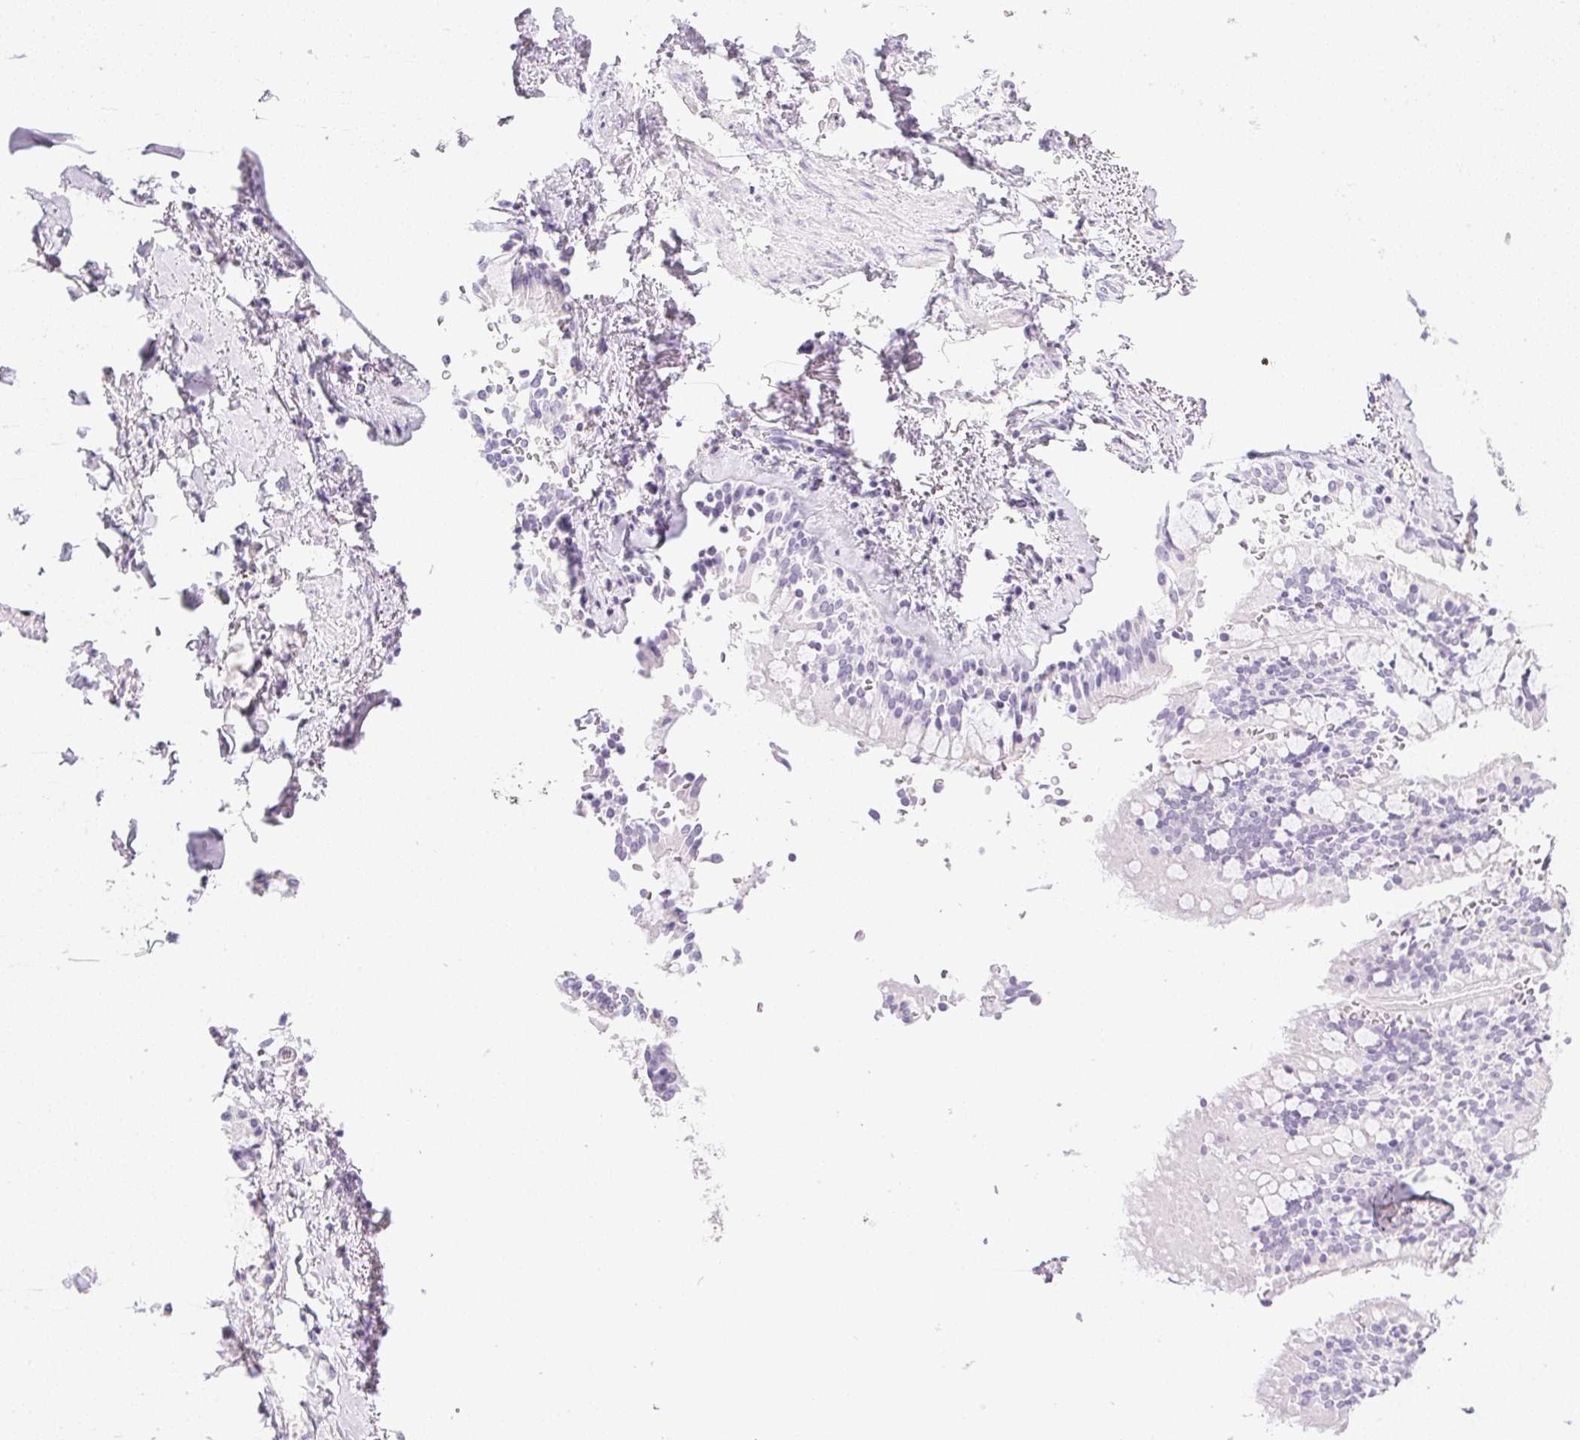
{"staining": {"intensity": "negative", "quantity": "none", "location": "none"}, "tissue": "soft tissue", "cell_type": "Chondrocytes", "image_type": "normal", "snomed": [{"axis": "morphology", "description": "Normal tissue, NOS"}, {"axis": "topography", "description": "Cartilage tissue"}, {"axis": "topography", "description": "Bronchus"}, {"axis": "topography", "description": "Peripheral nerve tissue"}], "caption": "Immunohistochemistry (IHC) micrograph of benign soft tissue stained for a protein (brown), which displays no expression in chondrocytes.", "gene": "CPB1", "patient": {"sex": "male", "age": 67}}